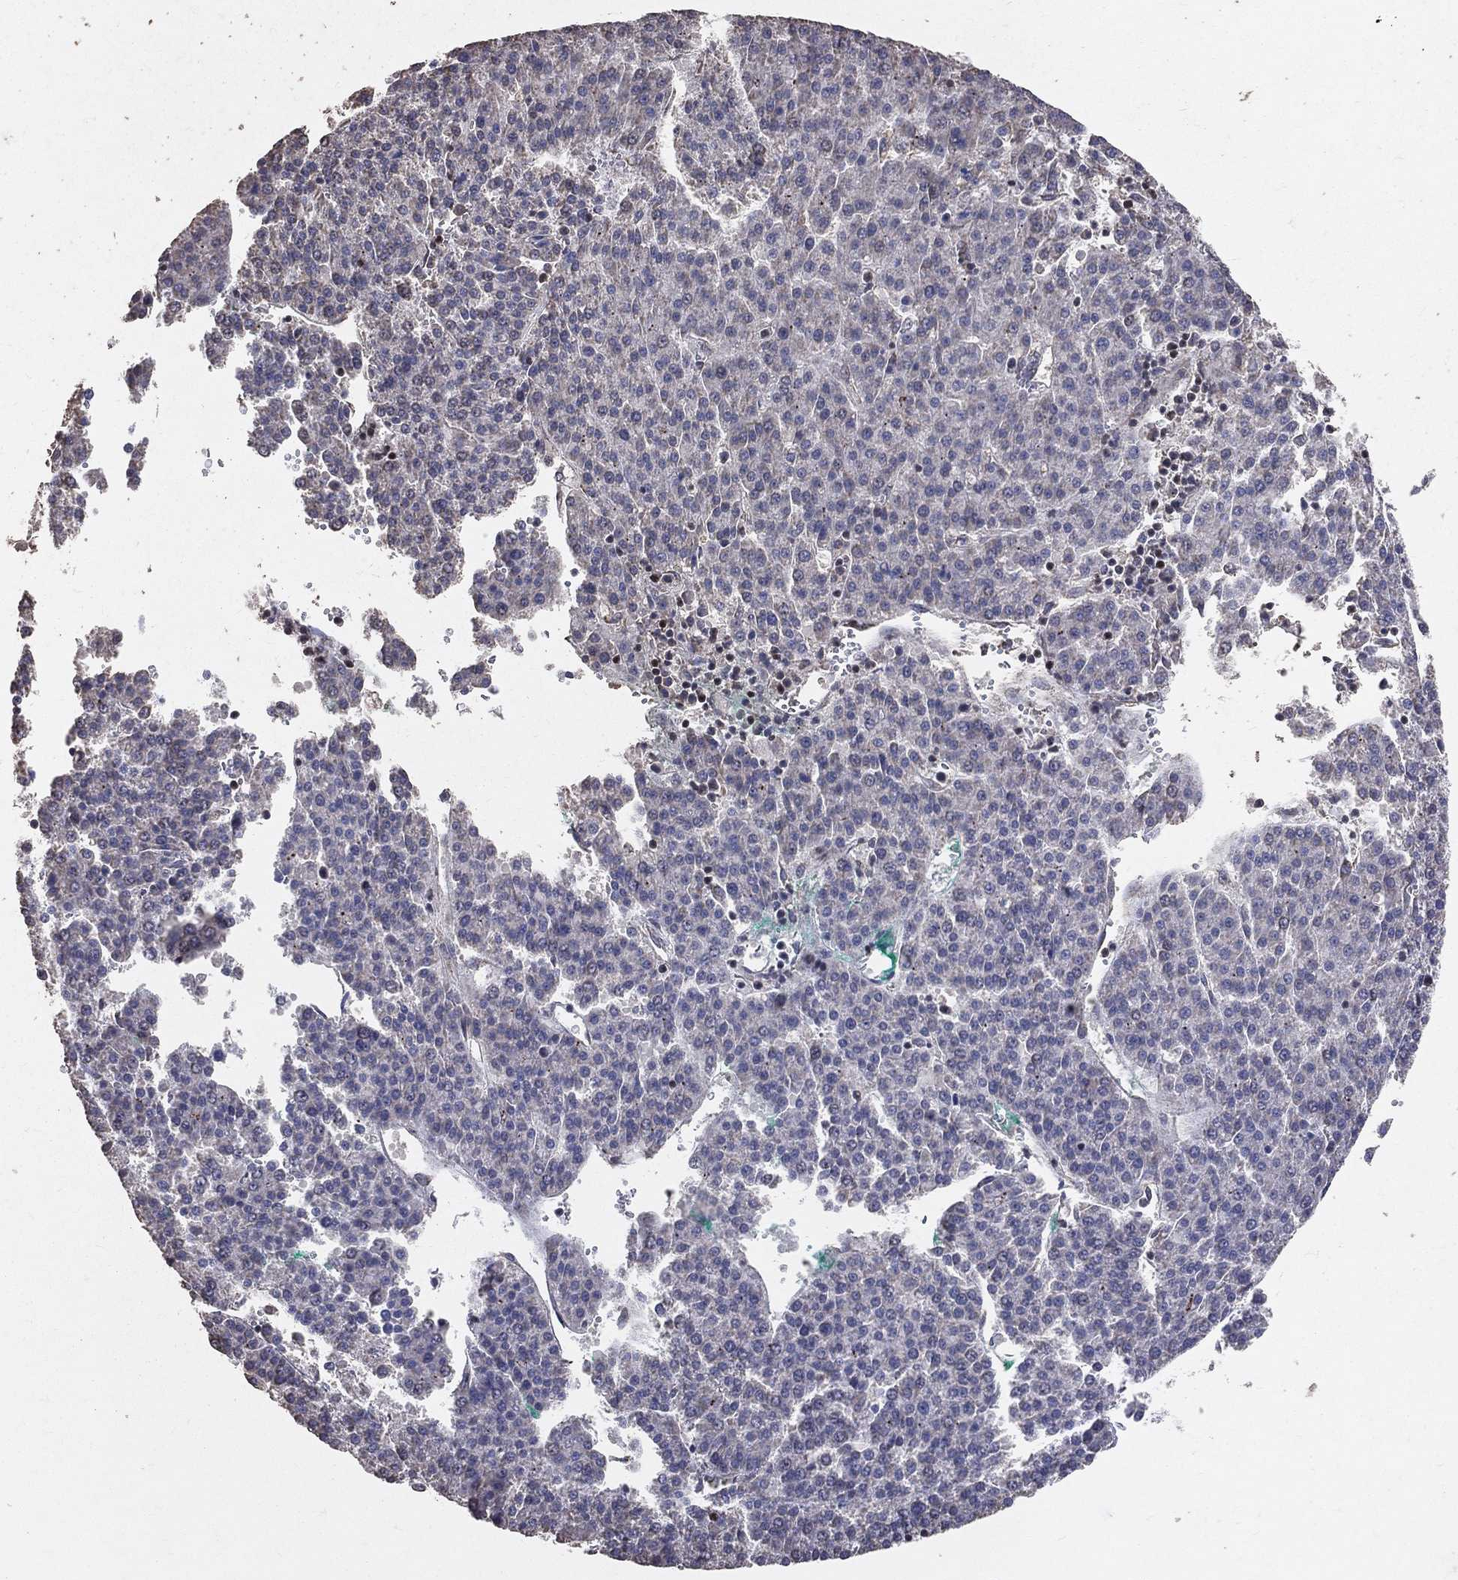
{"staining": {"intensity": "negative", "quantity": "none", "location": "none"}, "tissue": "liver cancer", "cell_type": "Tumor cells", "image_type": "cancer", "snomed": [{"axis": "morphology", "description": "Carcinoma, Hepatocellular, NOS"}, {"axis": "topography", "description": "Liver"}], "caption": "The photomicrograph demonstrates no staining of tumor cells in liver hepatocellular carcinoma. (DAB immunohistochemistry (IHC), high magnification).", "gene": "LY6K", "patient": {"sex": "female", "age": 58}}